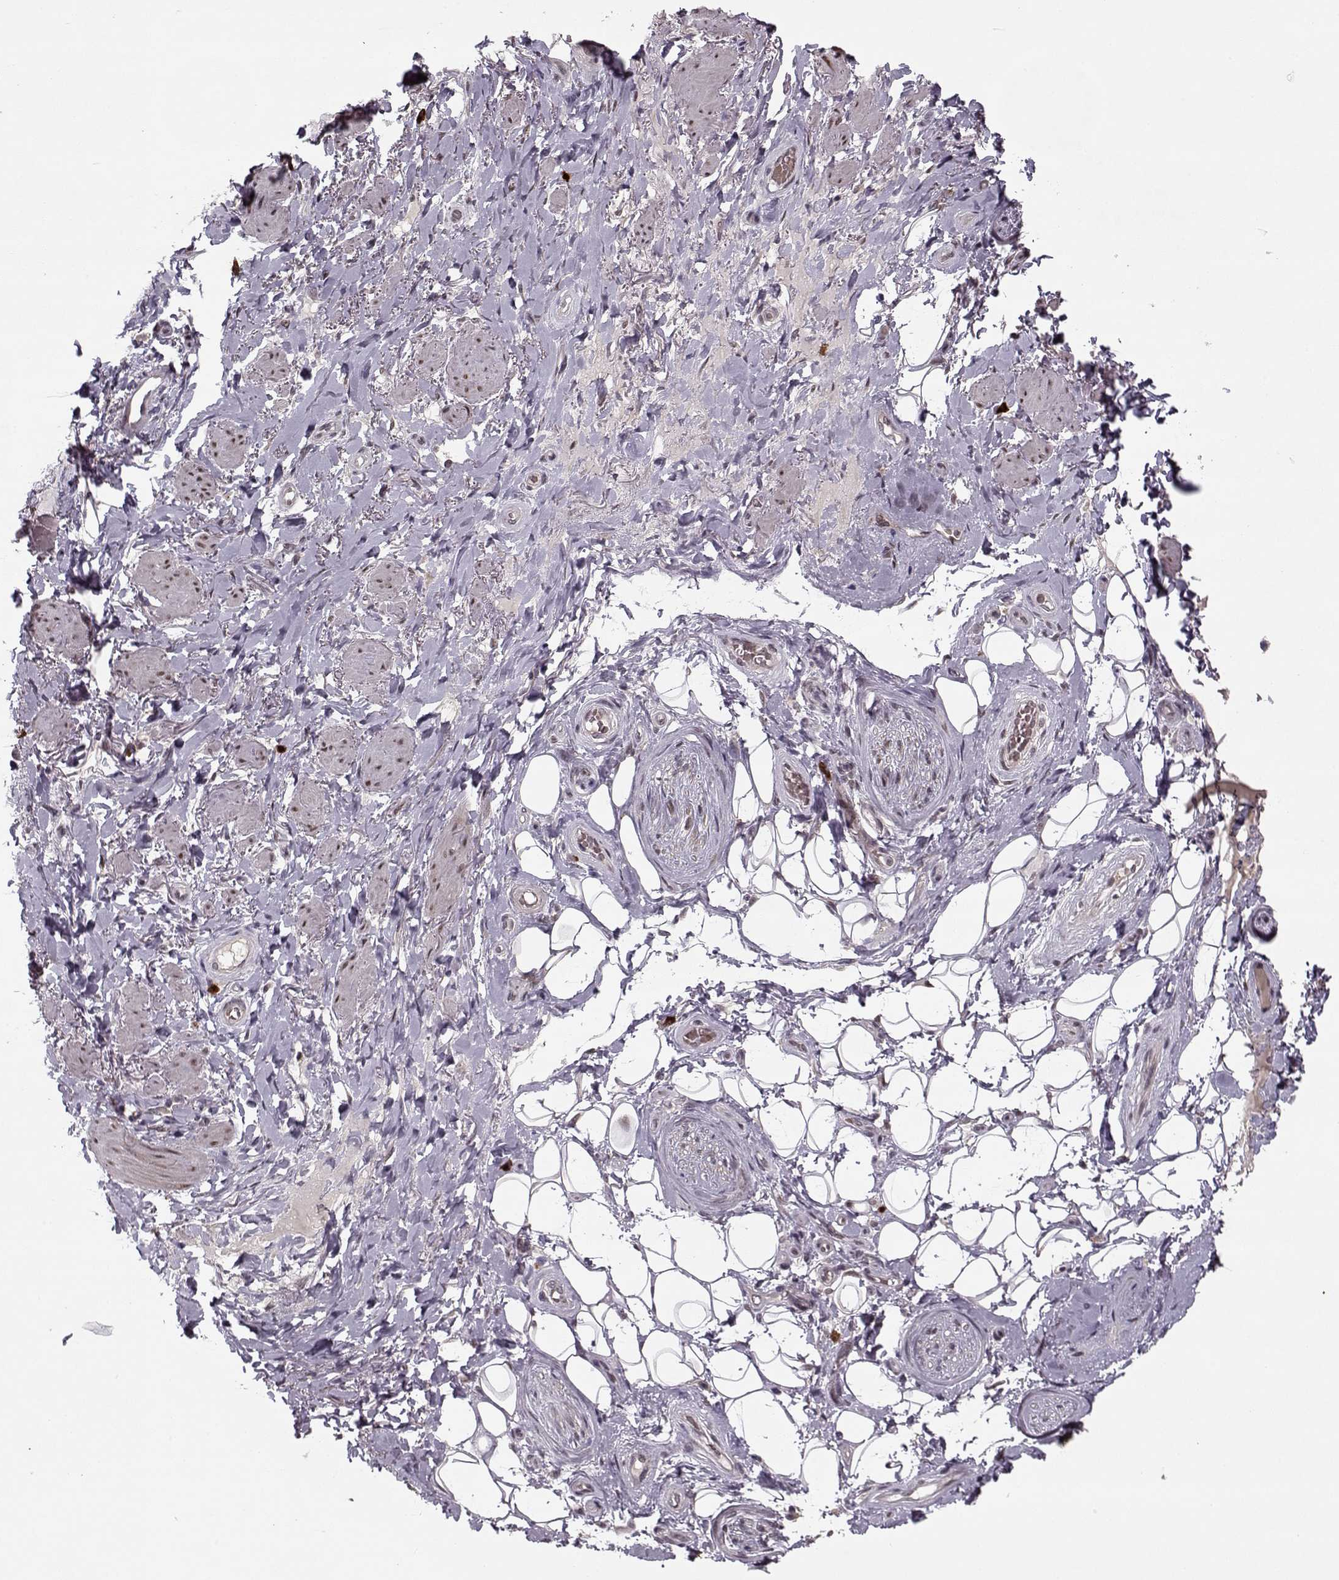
{"staining": {"intensity": "negative", "quantity": "none", "location": "none"}, "tissue": "soft tissue", "cell_type": "Fibroblasts", "image_type": "normal", "snomed": [{"axis": "morphology", "description": "Normal tissue, NOS"}, {"axis": "topography", "description": "Anal"}, {"axis": "topography", "description": "Peripheral nerve tissue"}], "caption": "Normal soft tissue was stained to show a protein in brown. There is no significant expression in fibroblasts. The staining was performed using DAB (3,3'-diaminobenzidine) to visualize the protein expression in brown, while the nuclei were stained in blue with hematoxylin (Magnification: 20x).", "gene": "DENND4B", "patient": {"sex": "male", "age": 53}}